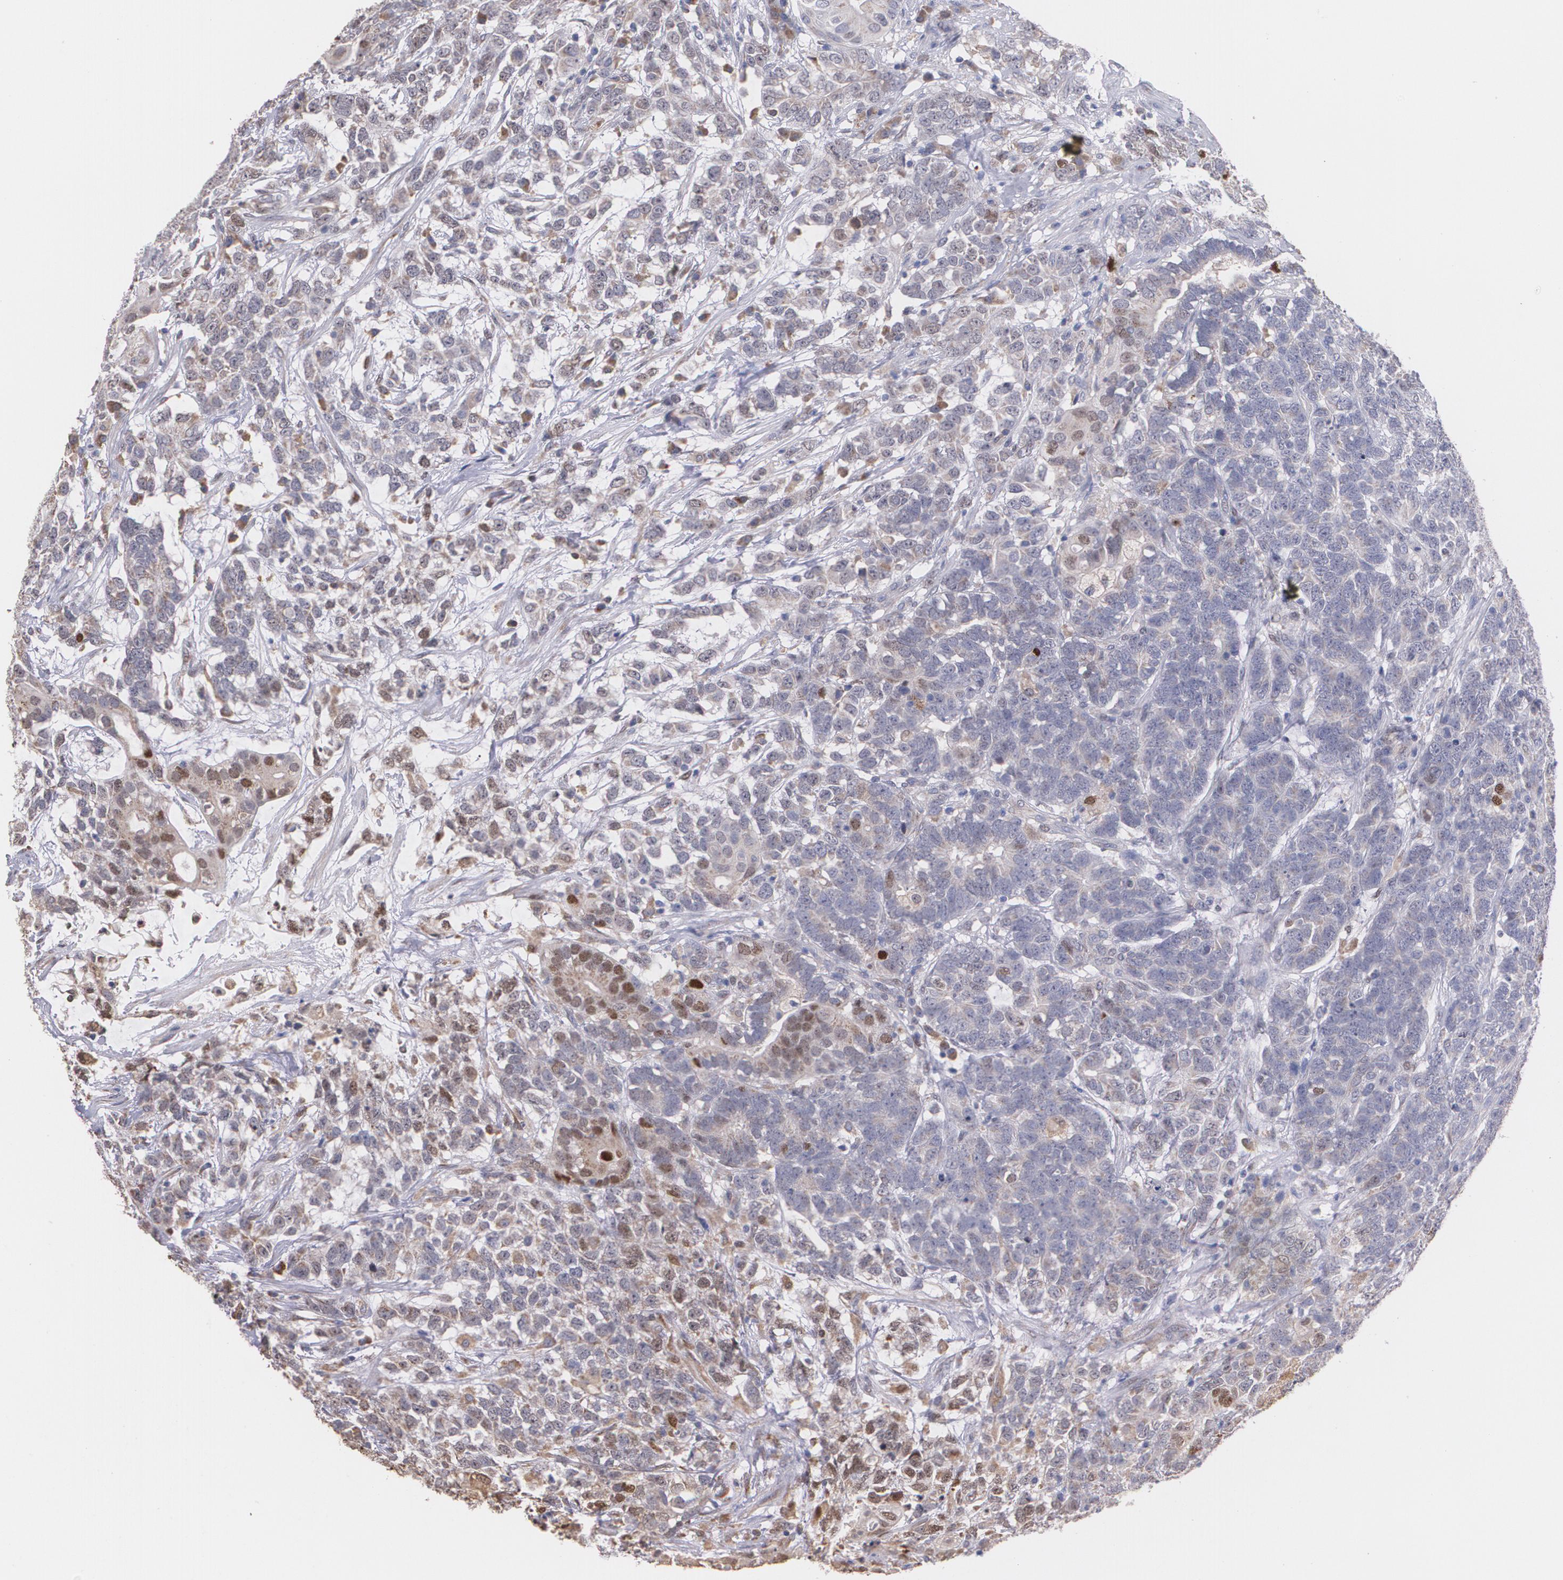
{"staining": {"intensity": "weak", "quantity": "<25%", "location": "cytoplasmic/membranous,nuclear"}, "tissue": "testis cancer", "cell_type": "Tumor cells", "image_type": "cancer", "snomed": [{"axis": "morphology", "description": "Carcinoma, Embryonal, NOS"}, {"axis": "topography", "description": "Testis"}], "caption": "Photomicrograph shows no protein expression in tumor cells of testis embryonal carcinoma tissue.", "gene": "ATF3", "patient": {"sex": "male", "age": 26}}